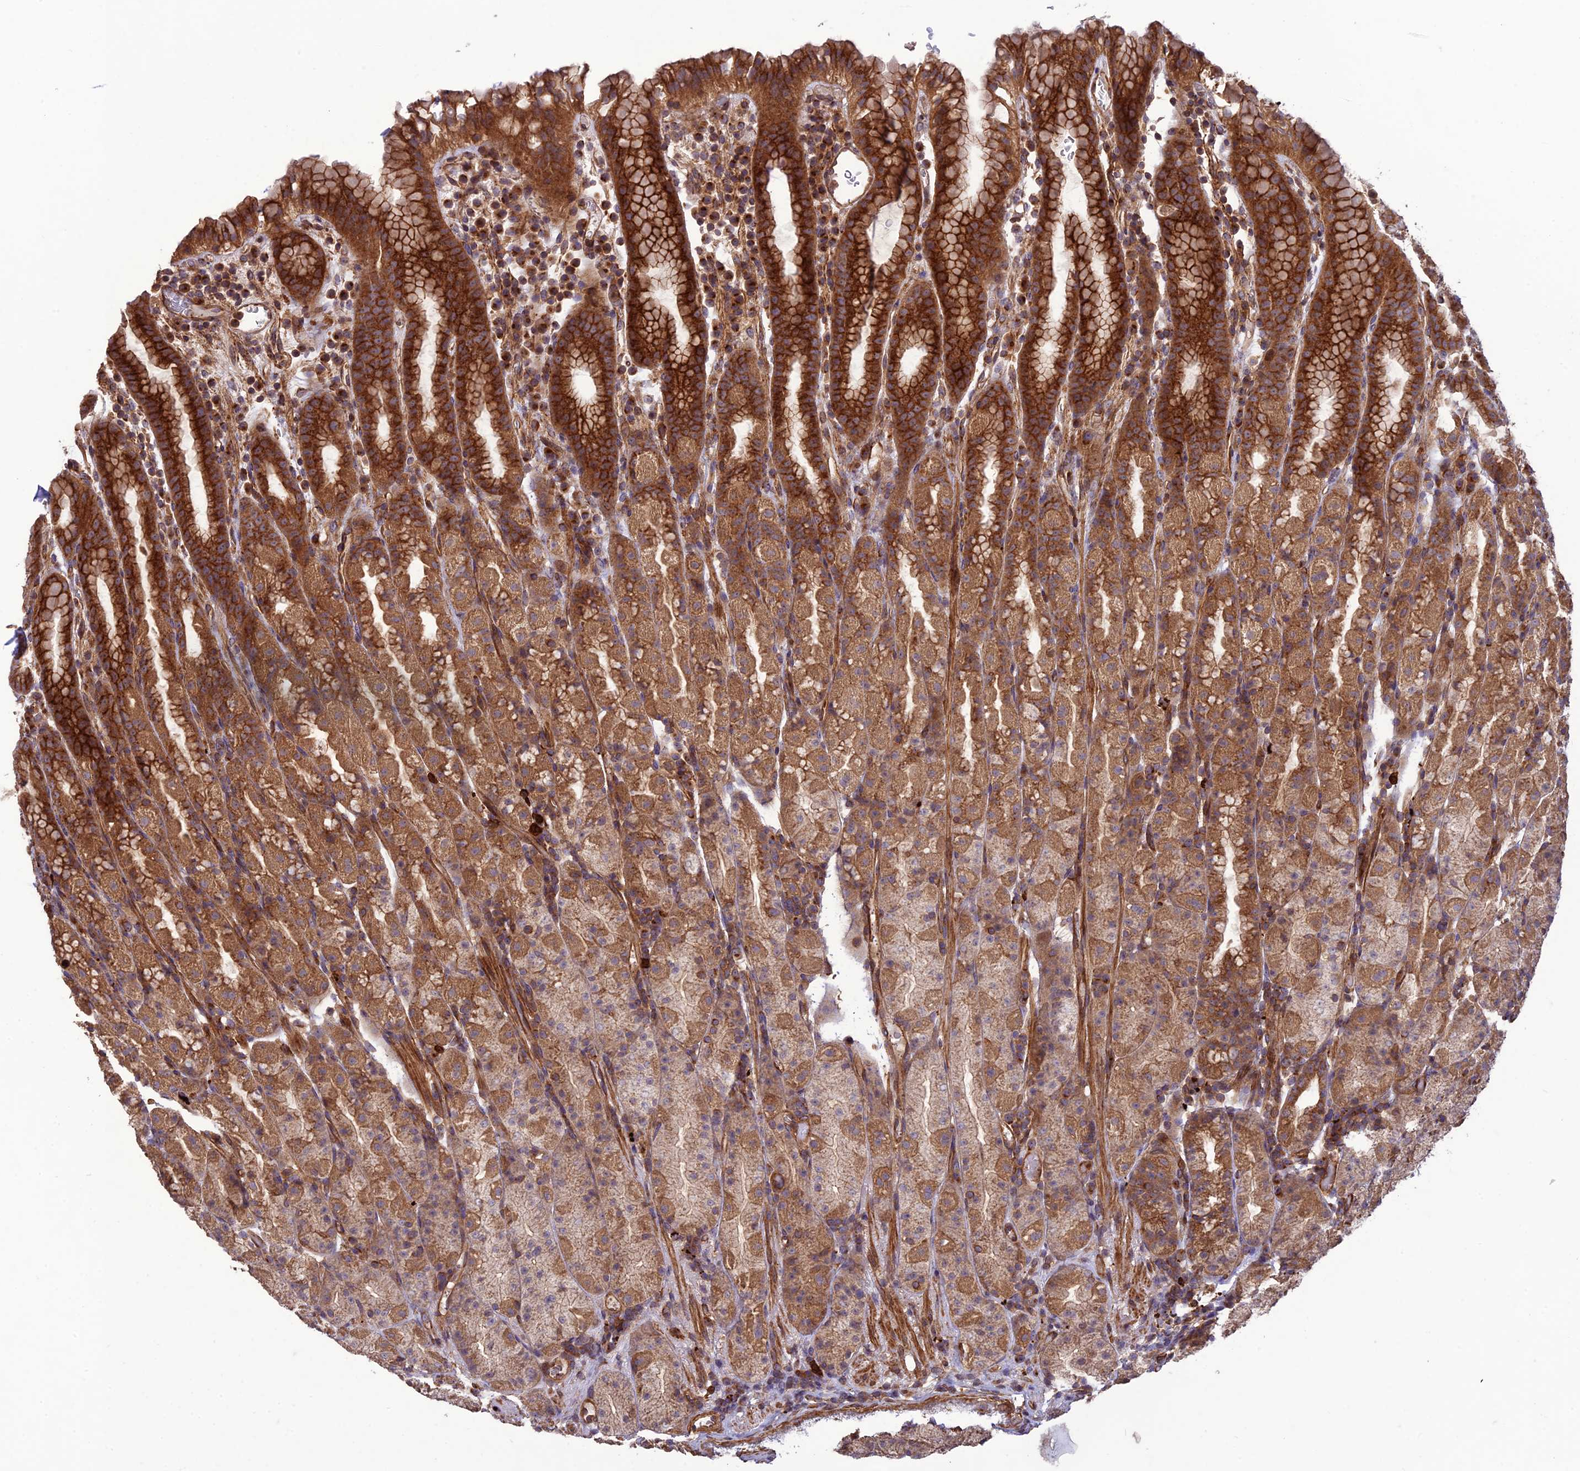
{"staining": {"intensity": "strong", "quantity": "25%-75%", "location": "cytoplasmic/membranous"}, "tissue": "stomach", "cell_type": "Glandular cells", "image_type": "normal", "snomed": [{"axis": "morphology", "description": "Normal tissue, NOS"}, {"axis": "topography", "description": "Stomach, upper"}, {"axis": "topography", "description": "Stomach, lower"}, {"axis": "topography", "description": "Small intestine"}], "caption": "Immunohistochemistry (IHC) of benign stomach demonstrates high levels of strong cytoplasmic/membranous positivity in about 25%-75% of glandular cells. The staining is performed using DAB (3,3'-diaminobenzidine) brown chromogen to label protein expression. The nuclei are counter-stained blue using hematoxylin.", "gene": "TMEM131L", "patient": {"sex": "male", "age": 68}}